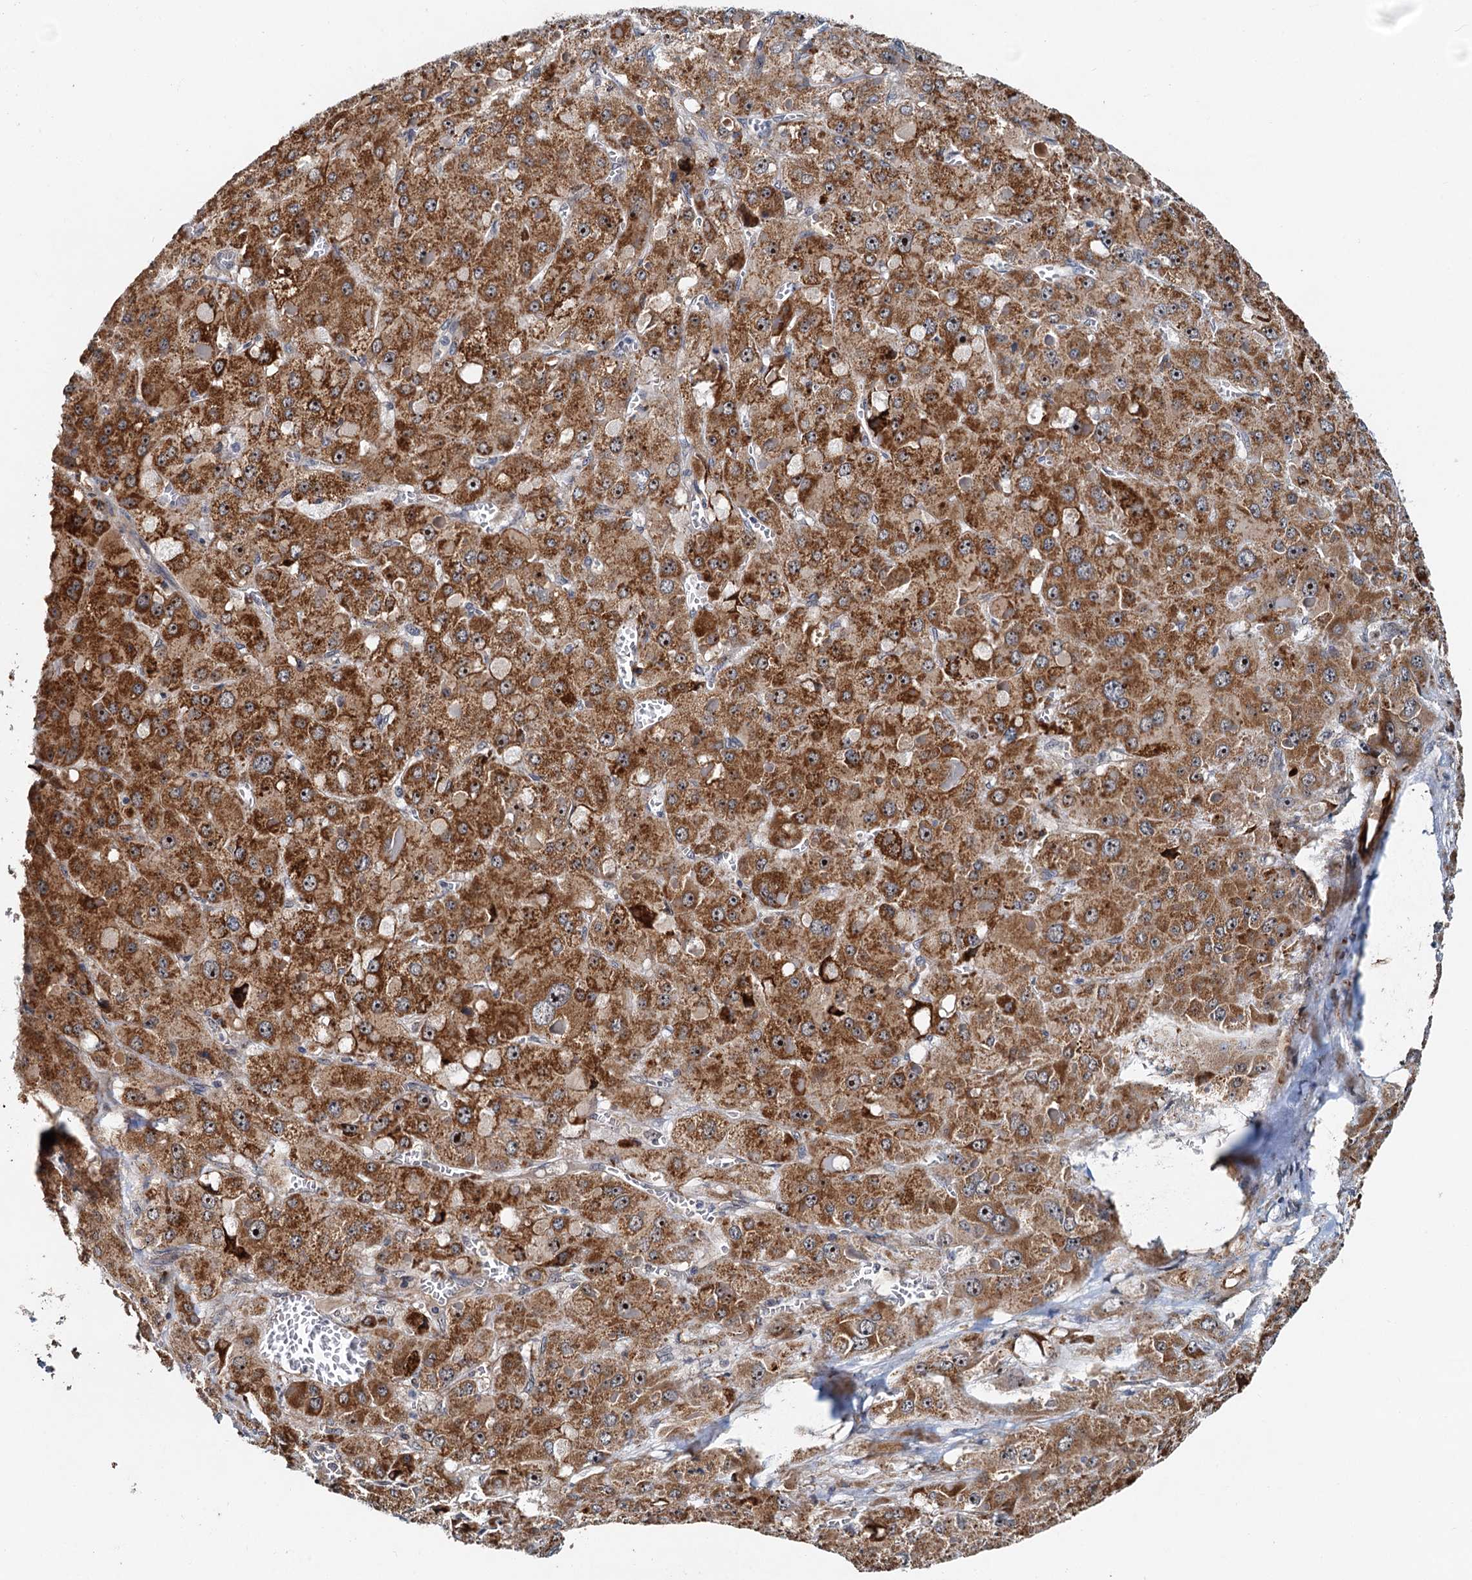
{"staining": {"intensity": "strong", "quantity": "25%-75%", "location": "cytoplasmic/membranous,nuclear"}, "tissue": "liver cancer", "cell_type": "Tumor cells", "image_type": "cancer", "snomed": [{"axis": "morphology", "description": "Carcinoma, Hepatocellular, NOS"}, {"axis": "topography", "description": "Liver"}], "caption": "This photomicrograph exhibits IHC staining of liver cancer (hepatocellular carcinoma), with high strong cytoplasmic/membranous and nuclear staining in about 25%-75% of tumor cells.", "gene": "DNAJC21", "patient": {"sex": "female", "age": 73}}